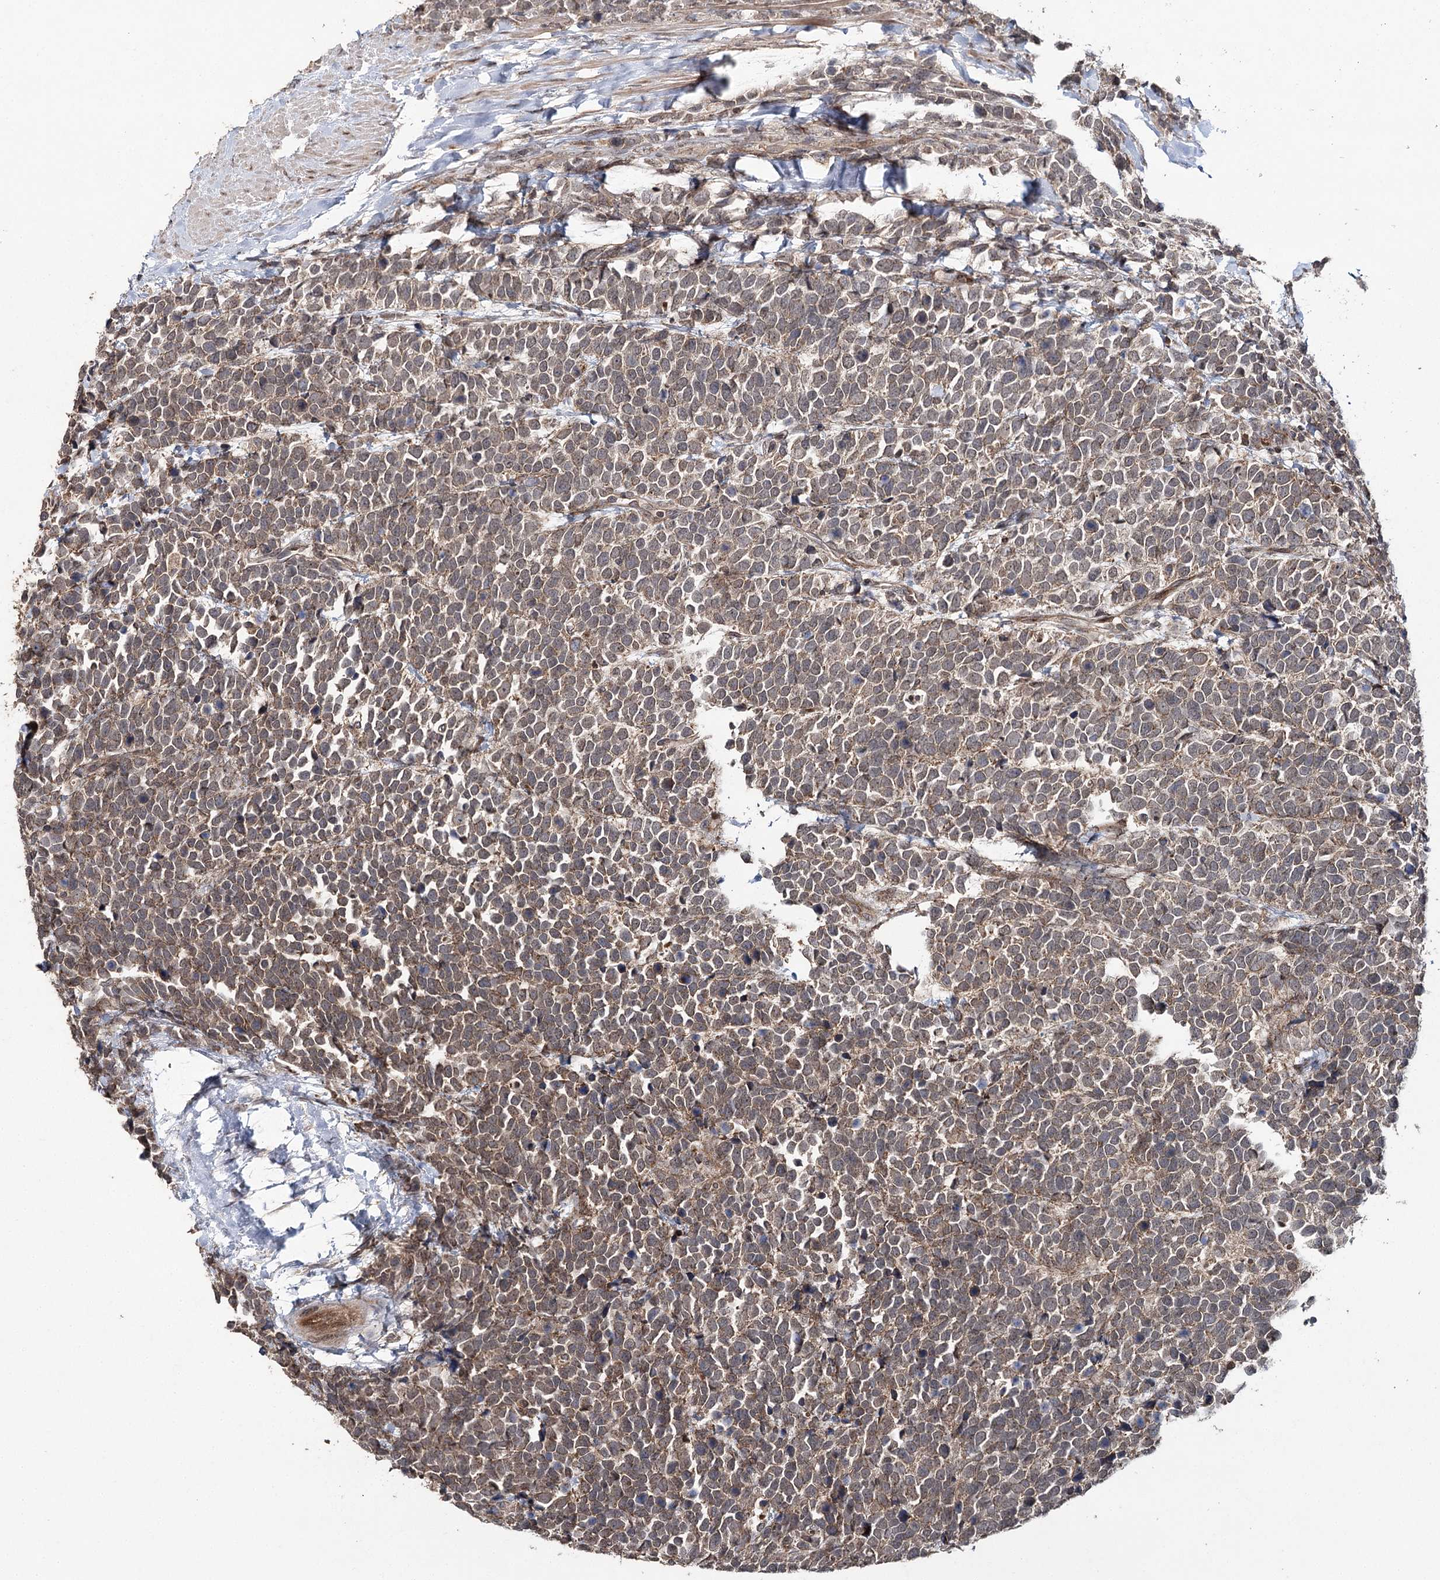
{"staining": {"intensity": "moderate", "quantity": "25%-75%", "location": "cytoplasmic/membranous"}, "tissue": "urothelial cancer", "cell_type": "Tumor cells", "image_type": "cancer", "snomed": [{"axis": "morphology", "description": "Urothelial carcinoma, High grade"}, {"axis": "topography", "description": "Urinary bladder"}], "caption": "Immunohistochemistry image of human urothelial carcinoma (high-grade) stained for a protein (brown), which demonstrates medium levels of moderate cytoplasmic/membranous positivity in about 25%-75% of tumor cells.", "gene": "ZNRF3", "patient": {"sex": "female", "age": 82}}